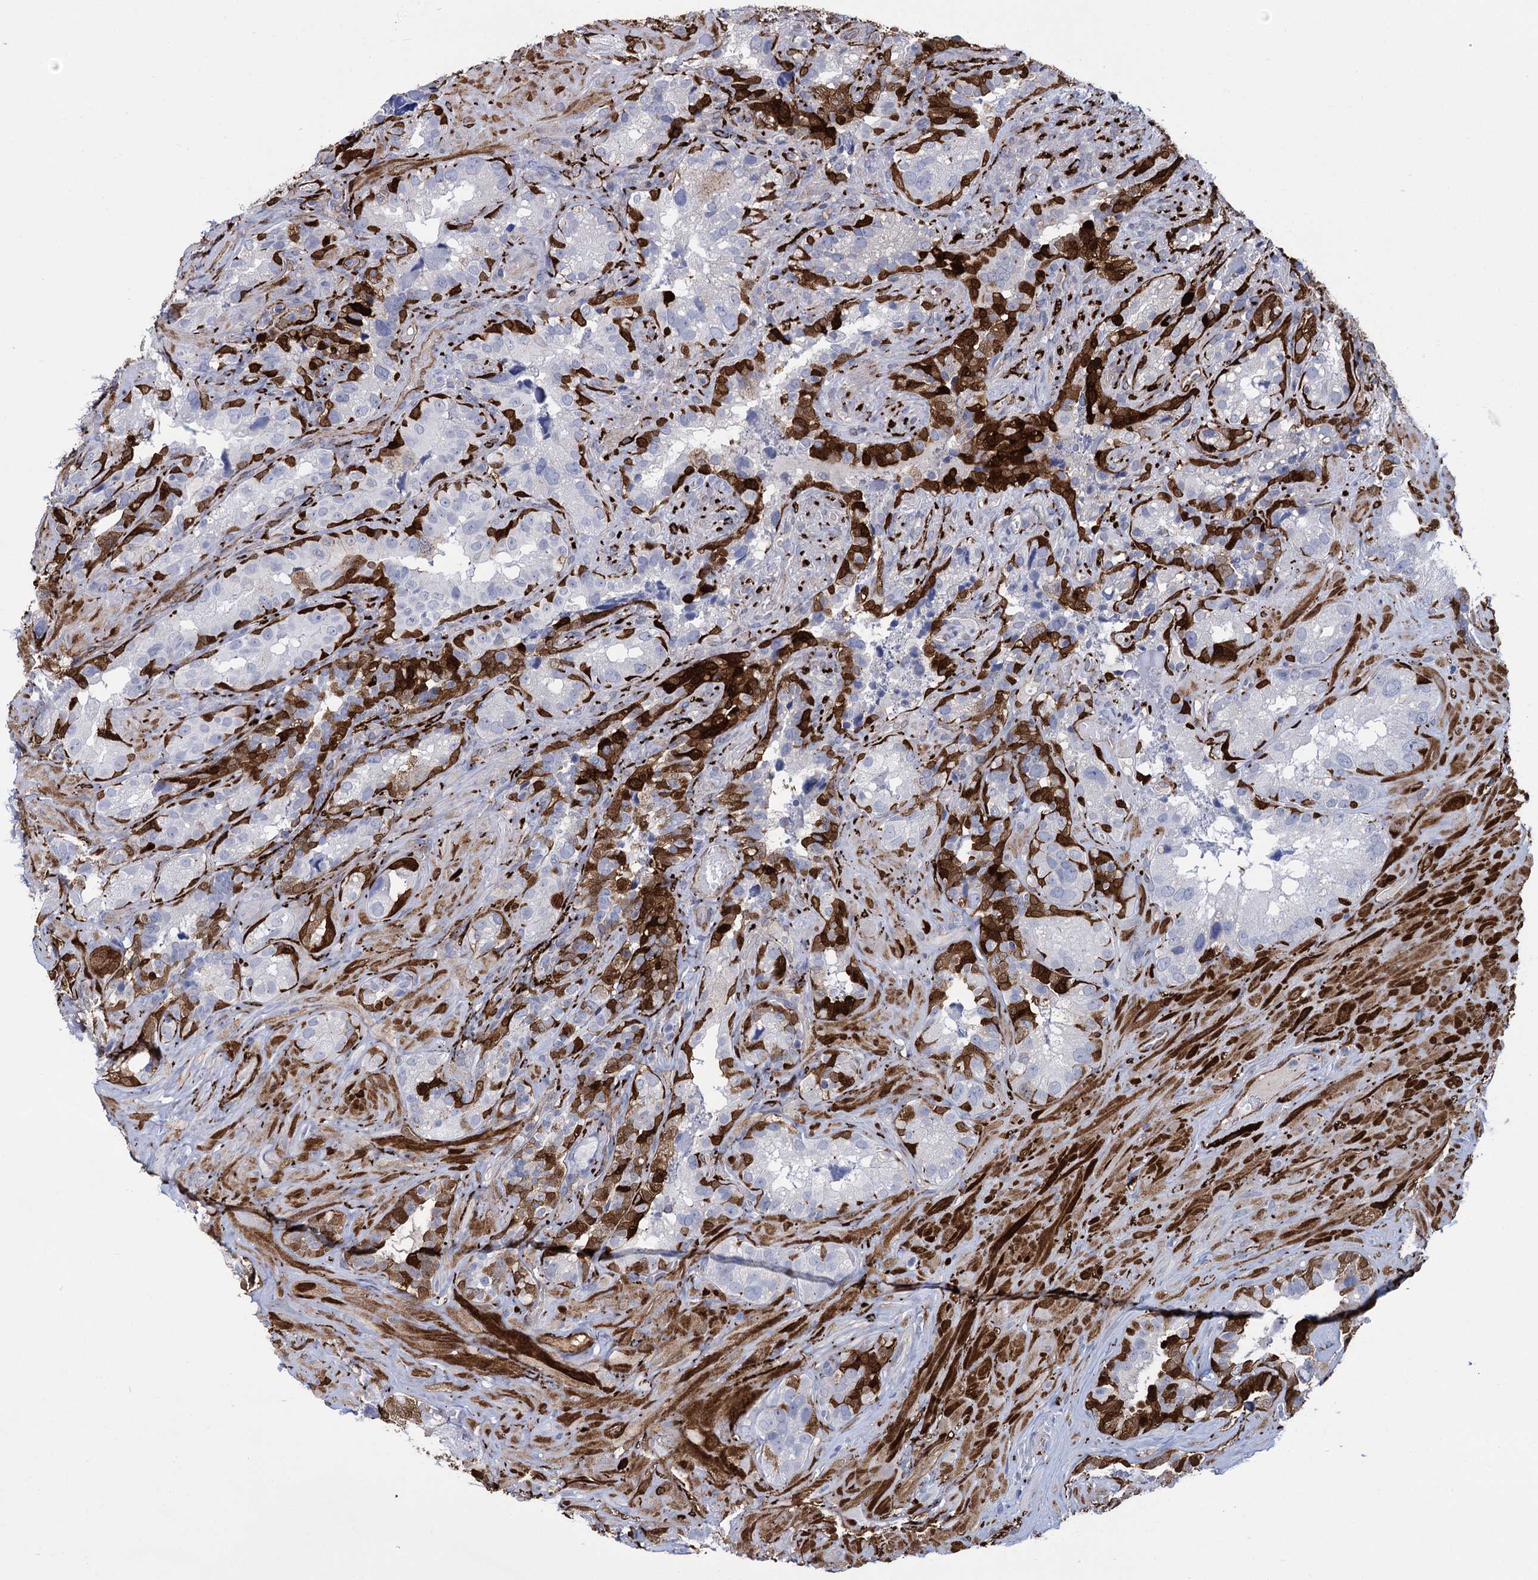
{"staining": {"intensity": "strong", "quantity": "25%-75%", "location": "cytoplasmic/membranous,nuclear"}, "tissue": "seminal vesicle", "cell_type": "Glandular cells", "image_type": "normal", "snomed": [{"axis": "morphology", "description": "Normal tissue, NOS"}, {"axis": "topography", "description": "Seminal veicle"}, {"axis": "topography", "description": "Peripheral nerve tissue"}], "caption": "Immunohistochemistry (IHC) of benign seminal vesicle displays high levels of strong cytoplasmic/membranous,nuclear staining in approximately 25%-75% of glandular cells.", "gene": "SNCG", "patient": {"sex": "male", "age": 67}}